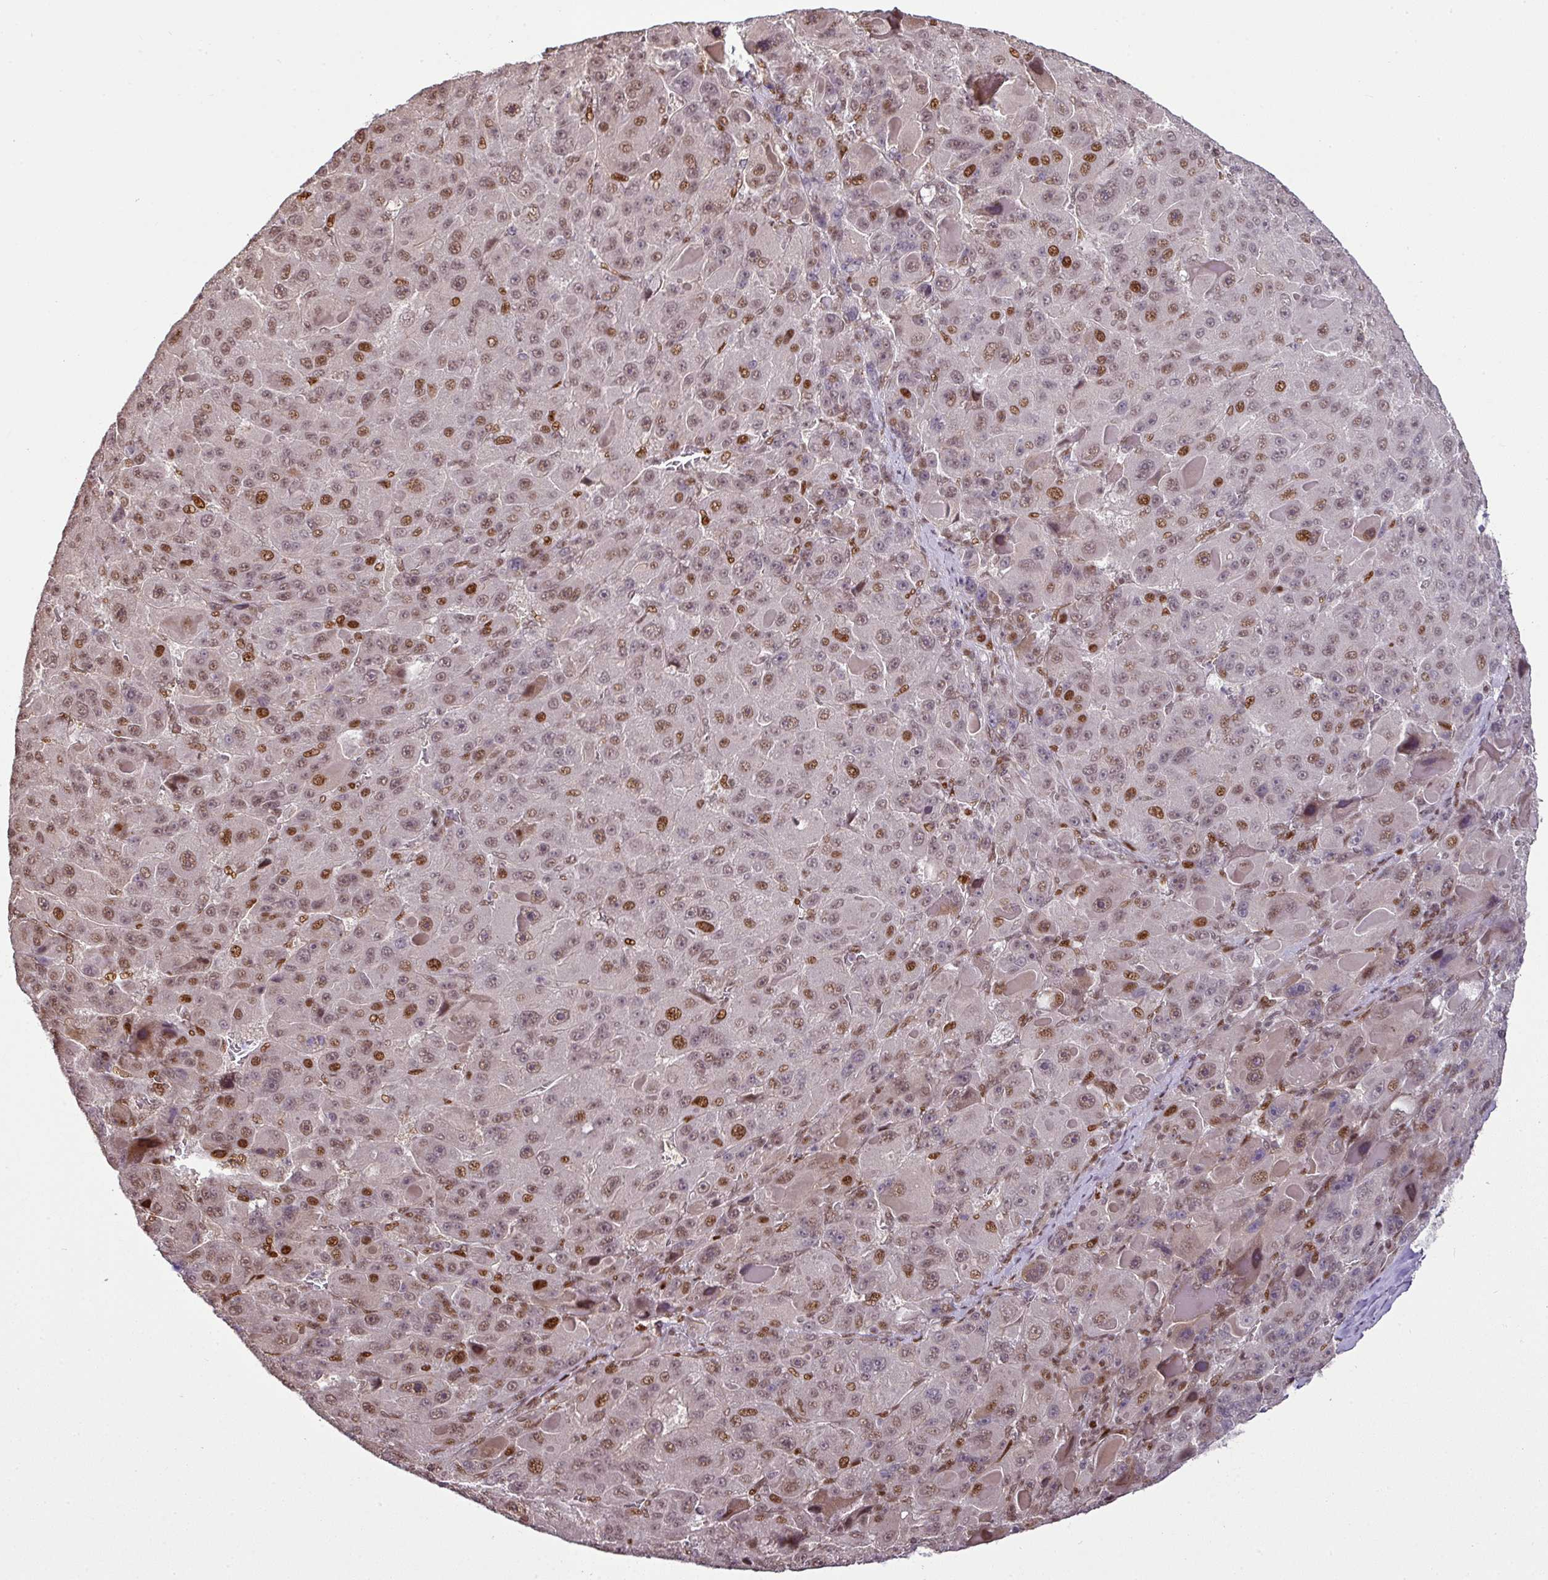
{"staining": {"intensity": "moderate", "quantity": ">75%", "location": "nuclear"}, "tissue": "liver cancer", "cell_type": "Tumor cells", "image_type": "cancer", "snomed": [{"axis": "morphology", "description": "Carcinoma, Hepatocellular, NOS"}, {"axis": "topography", "description": "Liver"}], "caption": "An immunohistochemistry histopathology image of neoplastic tissue is shown. Protein staining in brown labels moderate nuclear positivity in hepatocellular carcinoma (liver) within tumor cells. Using DAB (brown) and hematoxylin (blue) stains, captured at high magnification using brightfield microscopy.", "gene": "MYSM1", "patient": {"sex": "male", "age": 76}}